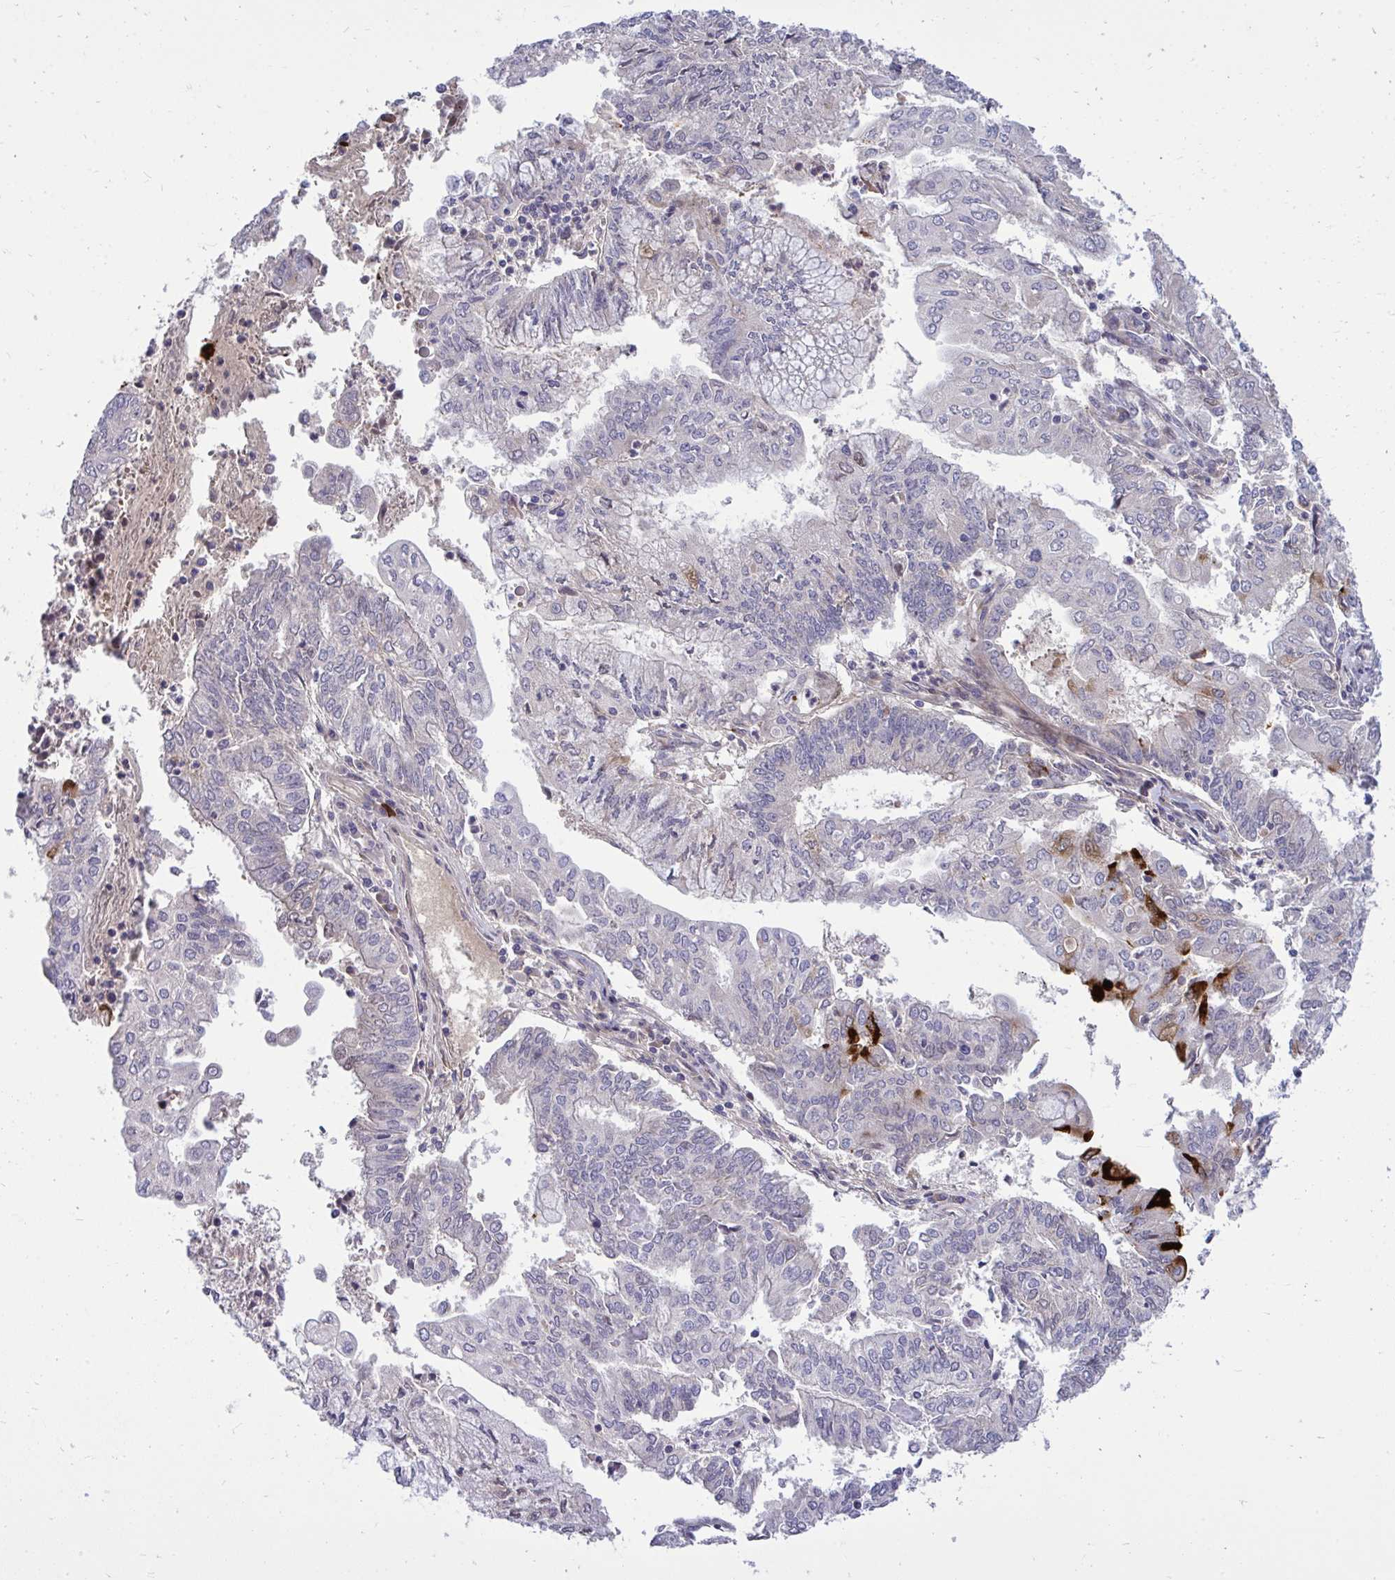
{"staining": {"intensity": "strong", "quantity": "<25%", "location": "cytoplasmic/membranous"}, "tissue": "endometrial cancer", "cell_type": "Tumor cells", "image_type": "cancer", "snomed": [{"axis": "morphology", "description": "Adenocarcinoma, NOS"}, {"axis": "topography", "description": "Endometrium"}], "caption": "Endometrial cancer (adenocarcinoma) was stained to show a protein in brown. There is medium levels of strong cytoplasmic/membranous expression in approximately <25% of tumor cells.", "gene": "HMBOX1", "patient": {"sex": "female", "age": 61}}